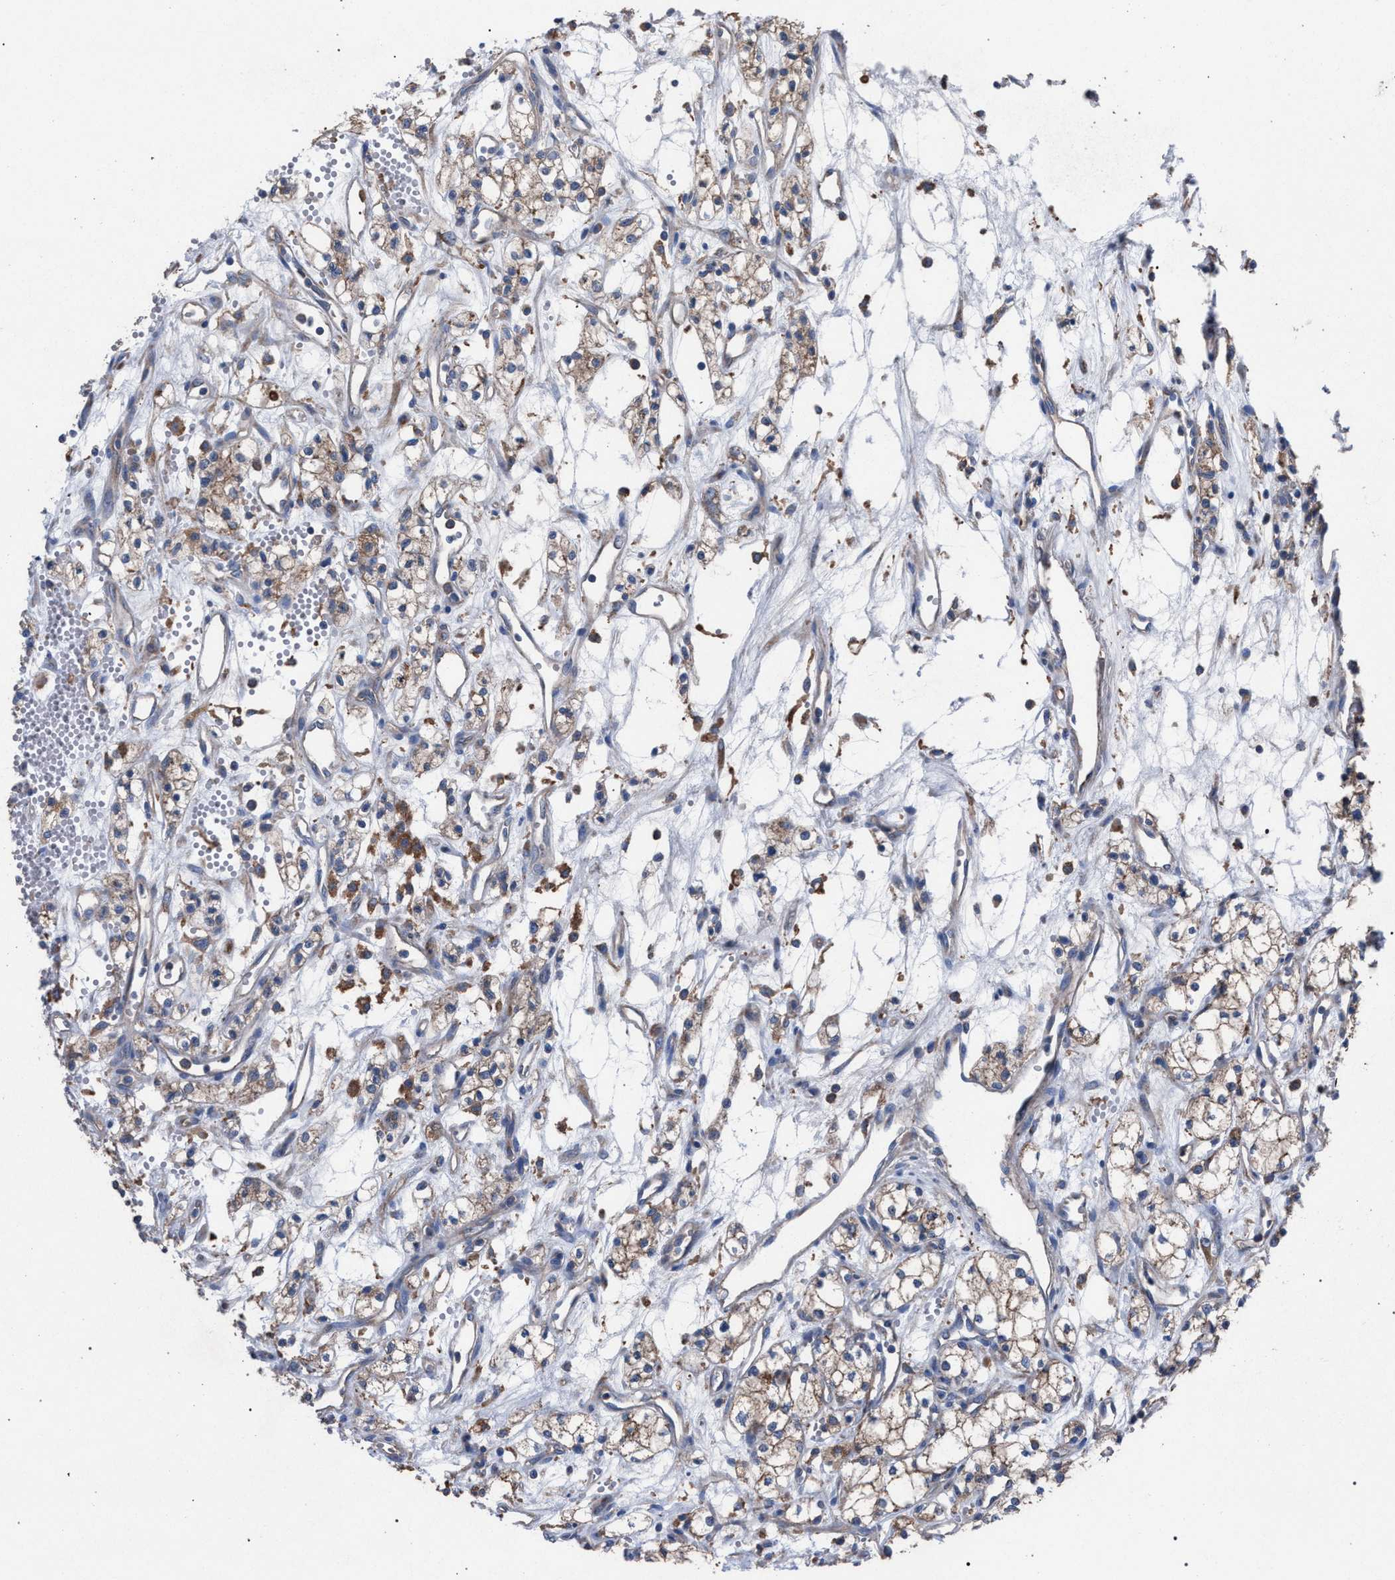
{"staining": {"intensity": "weak", "quantity": ">75%", "location": "cytoplasmic/membranous"}, "tissue": "renal cancer", "cell_type": "Tumor cells", "image_type": "cancer", "snomed": [{"axis": "morphology", "description": "Adenocarcinoma, NOS"}, {"axis": "topography", "description": "Kidney"}], "caption": "Adenocarcinoma (renal) stained with a brown dye reveals weak cytoplasmic/membranous positive expression in about >75% of tumor cells.", "gene": "ATP6V0A1", "patient": {"sex": "male", "age": 59}}